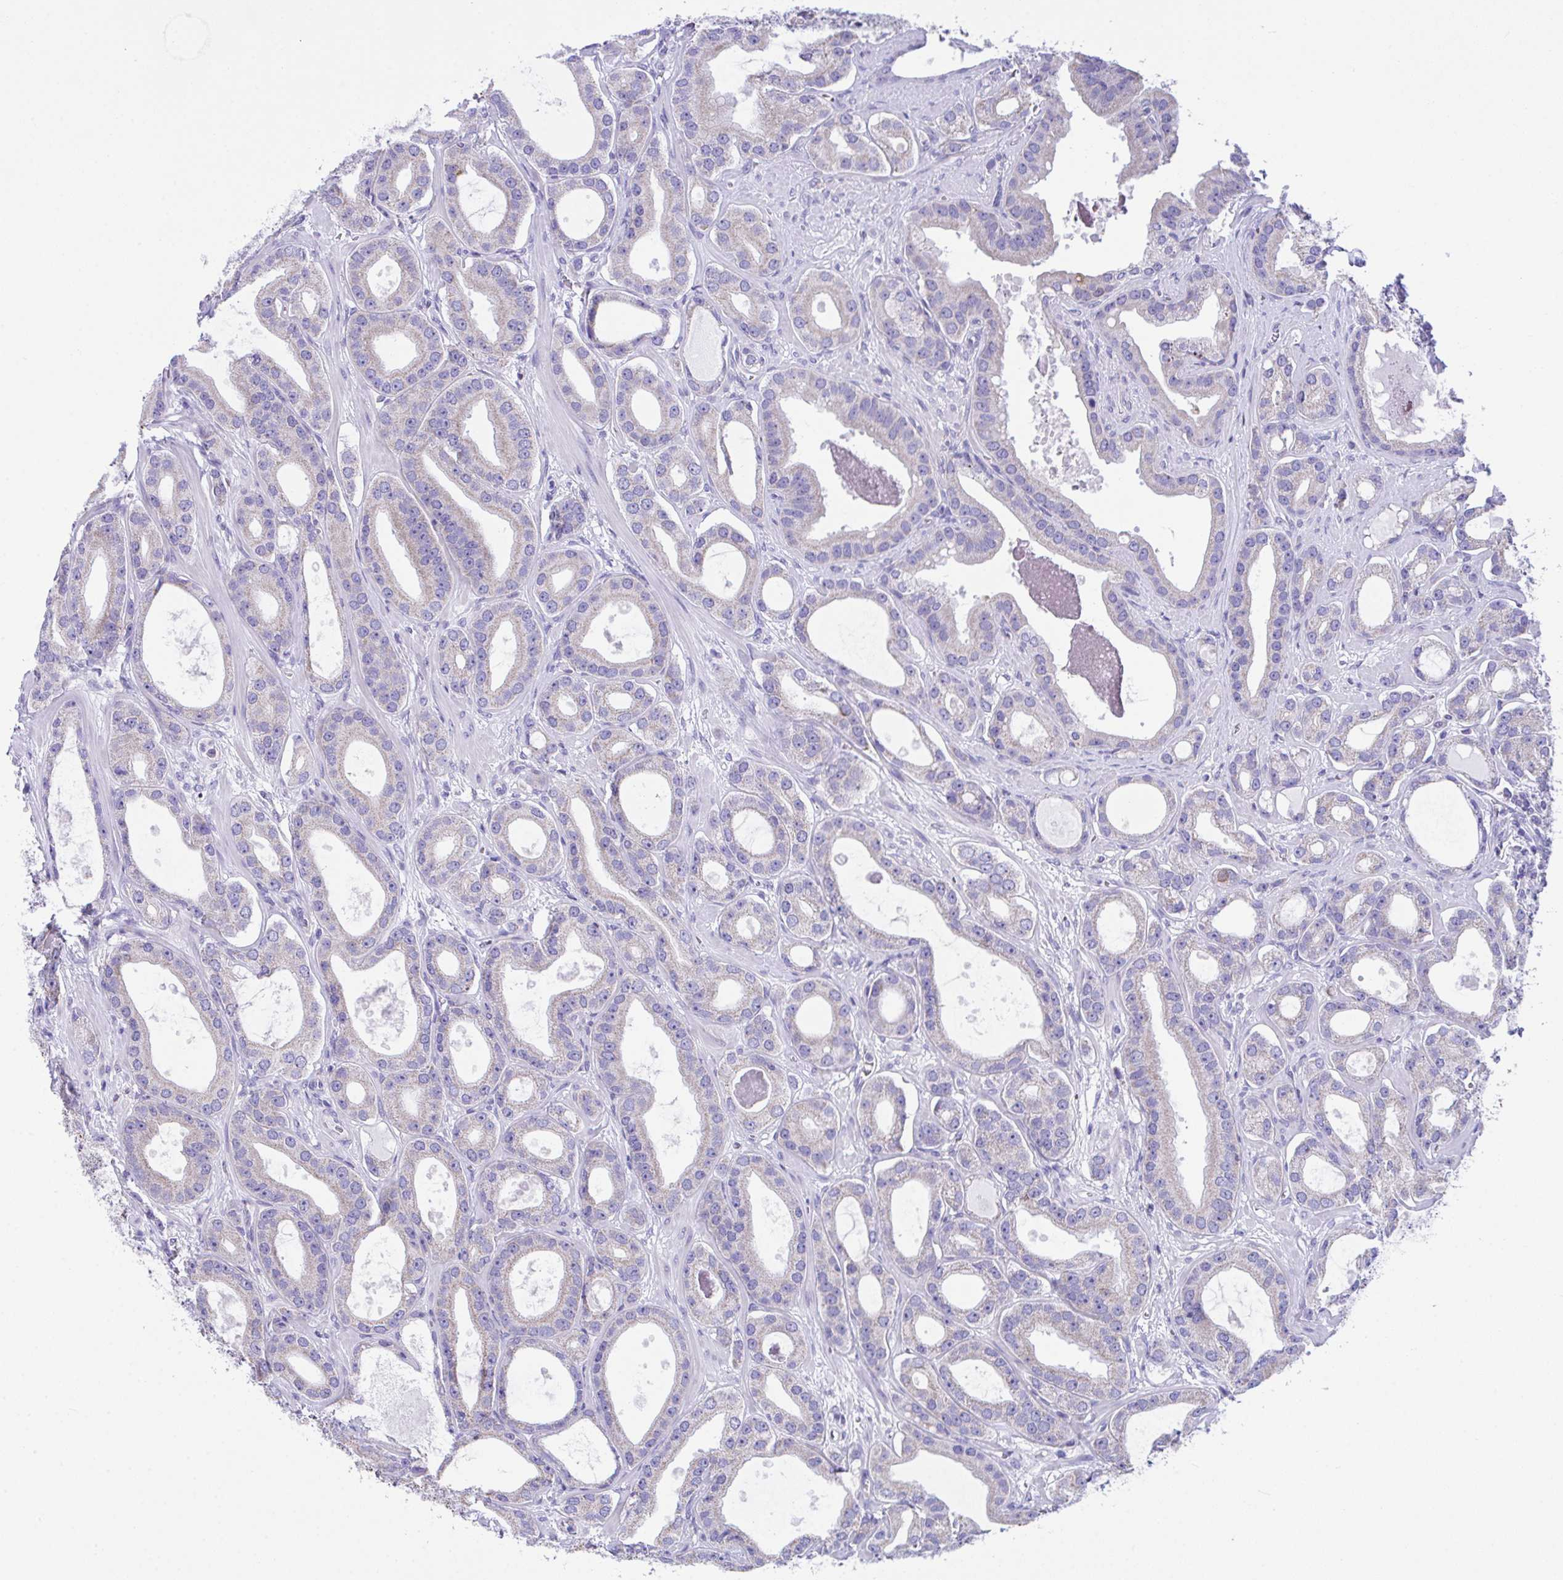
{"staining": {"intensity": "weak", "quantity": "25%-75%", "location": "cytoplasmic/membranous"}, "tissue": "prostate cancer", "cell_type": "Tumor cells", "image_type": "cancer", "snomed": [{"axis": "morphology", "description": "Adenocarcinoma, High grade"}, {"axis": "topography", "description": "Prostate"}], "caption": "This photomicrograph displays immunohistochemistry staining of high-grade adenocarcinoma (prostate), with low weak cytoplasmic/membranous positivity in approximately 25%-75% of tumor cells.", "gene": "NLRP8", "patient": {"sex": "male", "age": 65}}